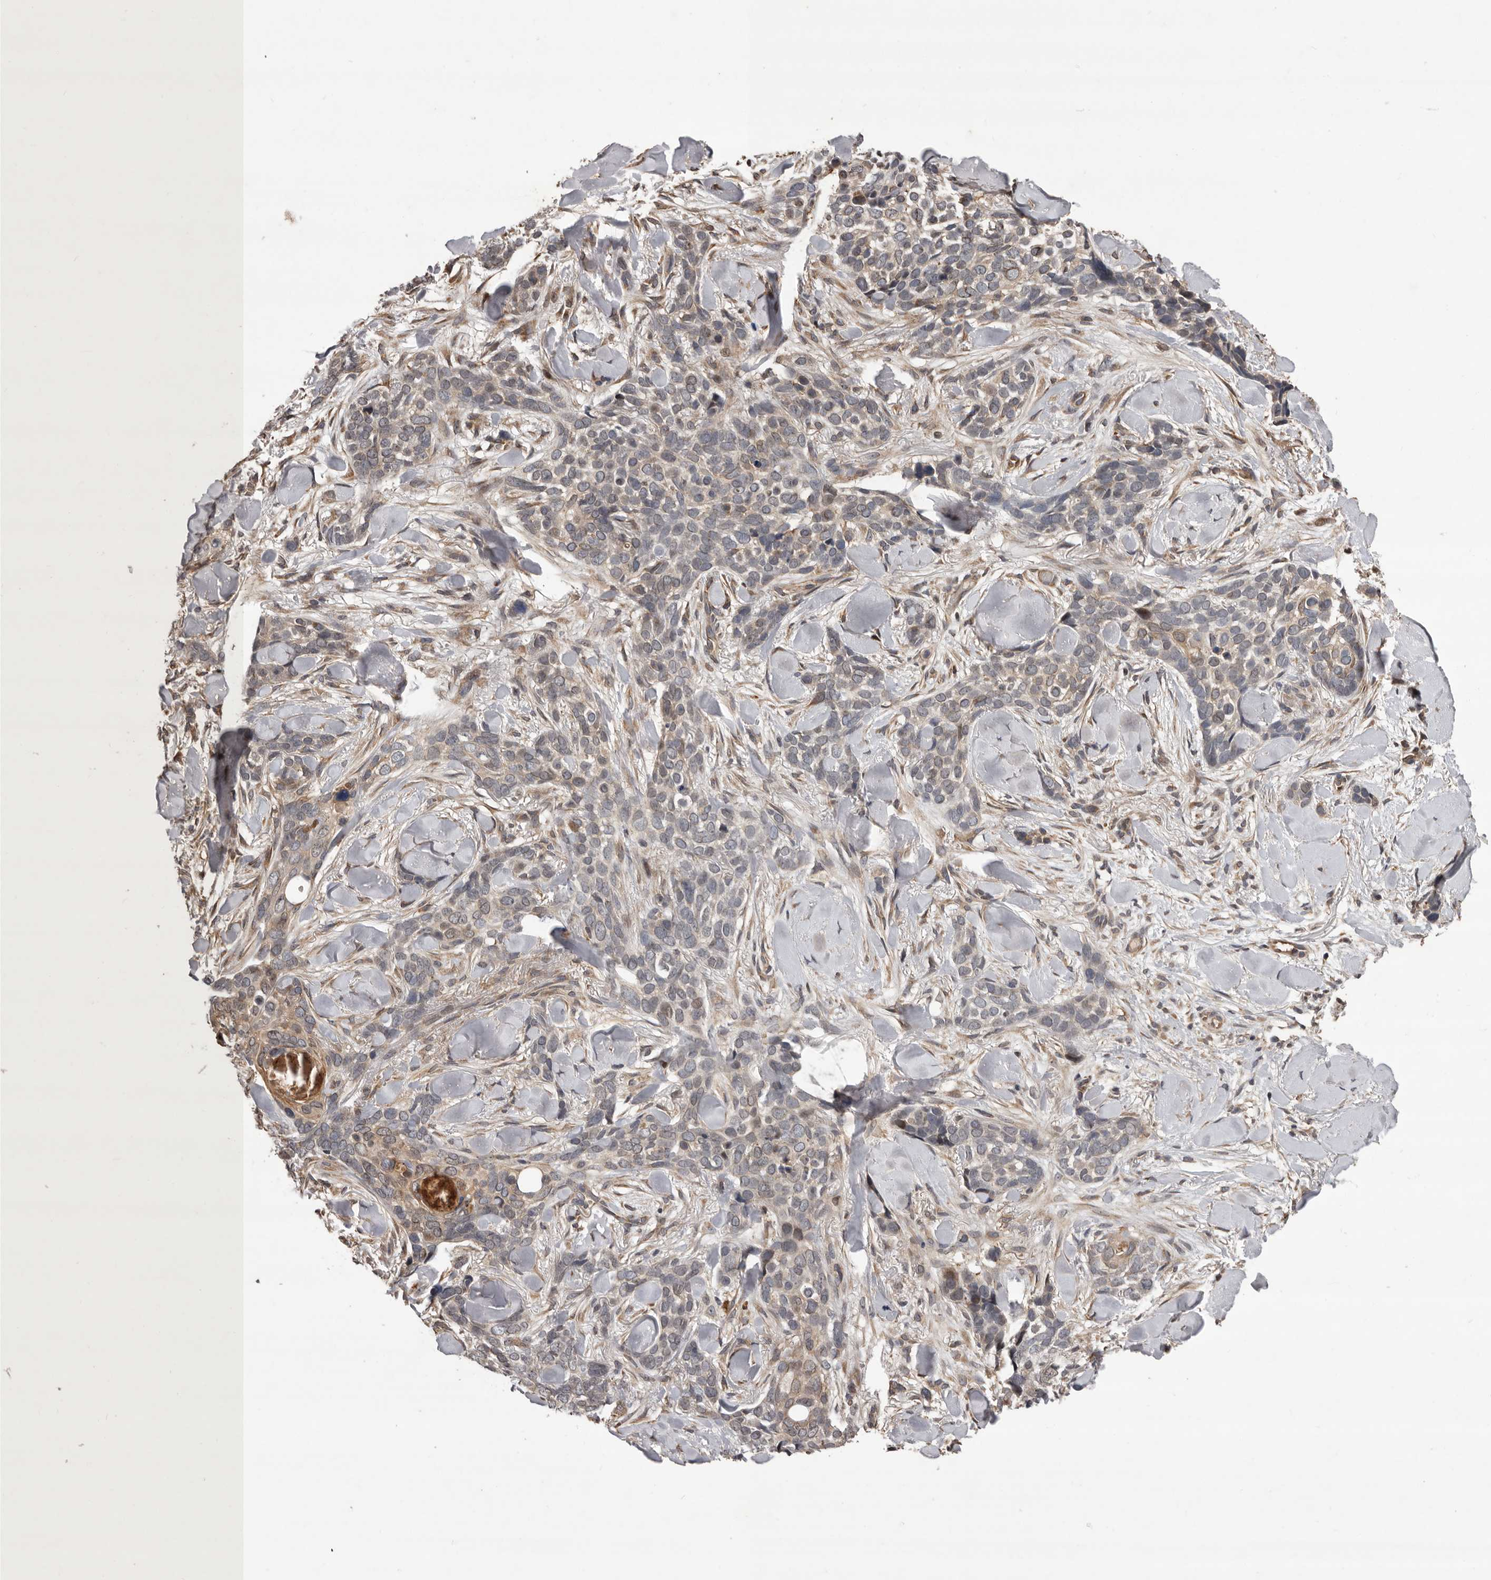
{"staining": {"intensity": "weak", "quantity": "<25%", "location": "cytoplasmic/membranous"}, "tissue": "skin cancer", "cell_type": "Tumor cells", "image_type": "cancer", "snomed": [{"axis": "morphology", "description": "Basal cell carcinoma"}, {"axis": "topography", "description": "Skin"}], "caption": "Immunohistochemistry of basal cell carcinoma (skin) shows no expression in tumor cells.", "gene": "GADD45B", "patient": {"sex": "female", "age": 82}}